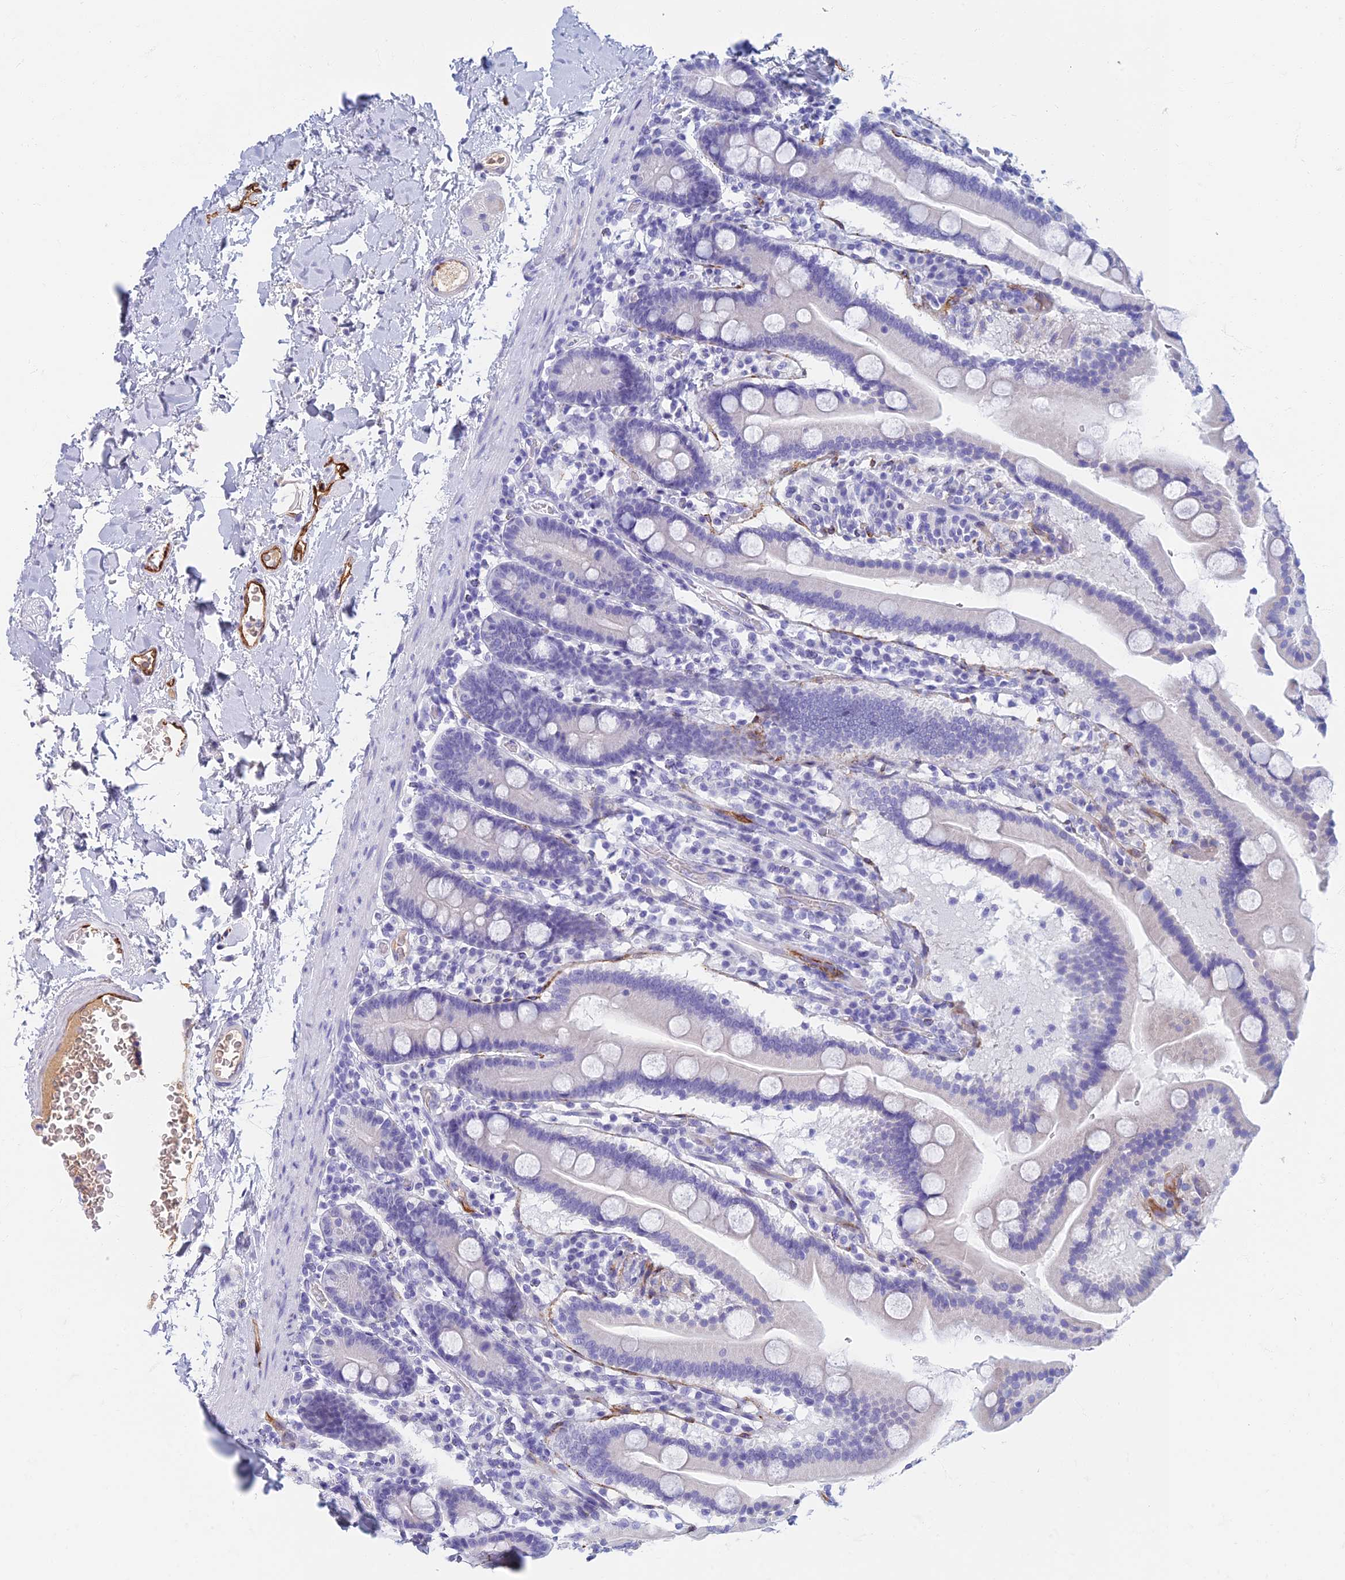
{"staining": {"intensity": "negative", "quantity": "none", "location": "none"}, "tissue": "duodenum", "cell_type": "Glandular cells", "image_type": "normal", "snomed": [{"axis": "morphology", "description": "Normal tissue, NOS"}, {"axis": "topography", "description": "Duodenum"}], "caption": "The immunohistochemistry (IHC) image has no significant expression in glandular cells of duodenum. (DAB immunohistochemistry (IHC), high magnification).", "gene": "ETFRF1", "patient": {"sex": "male", "age": 55}}